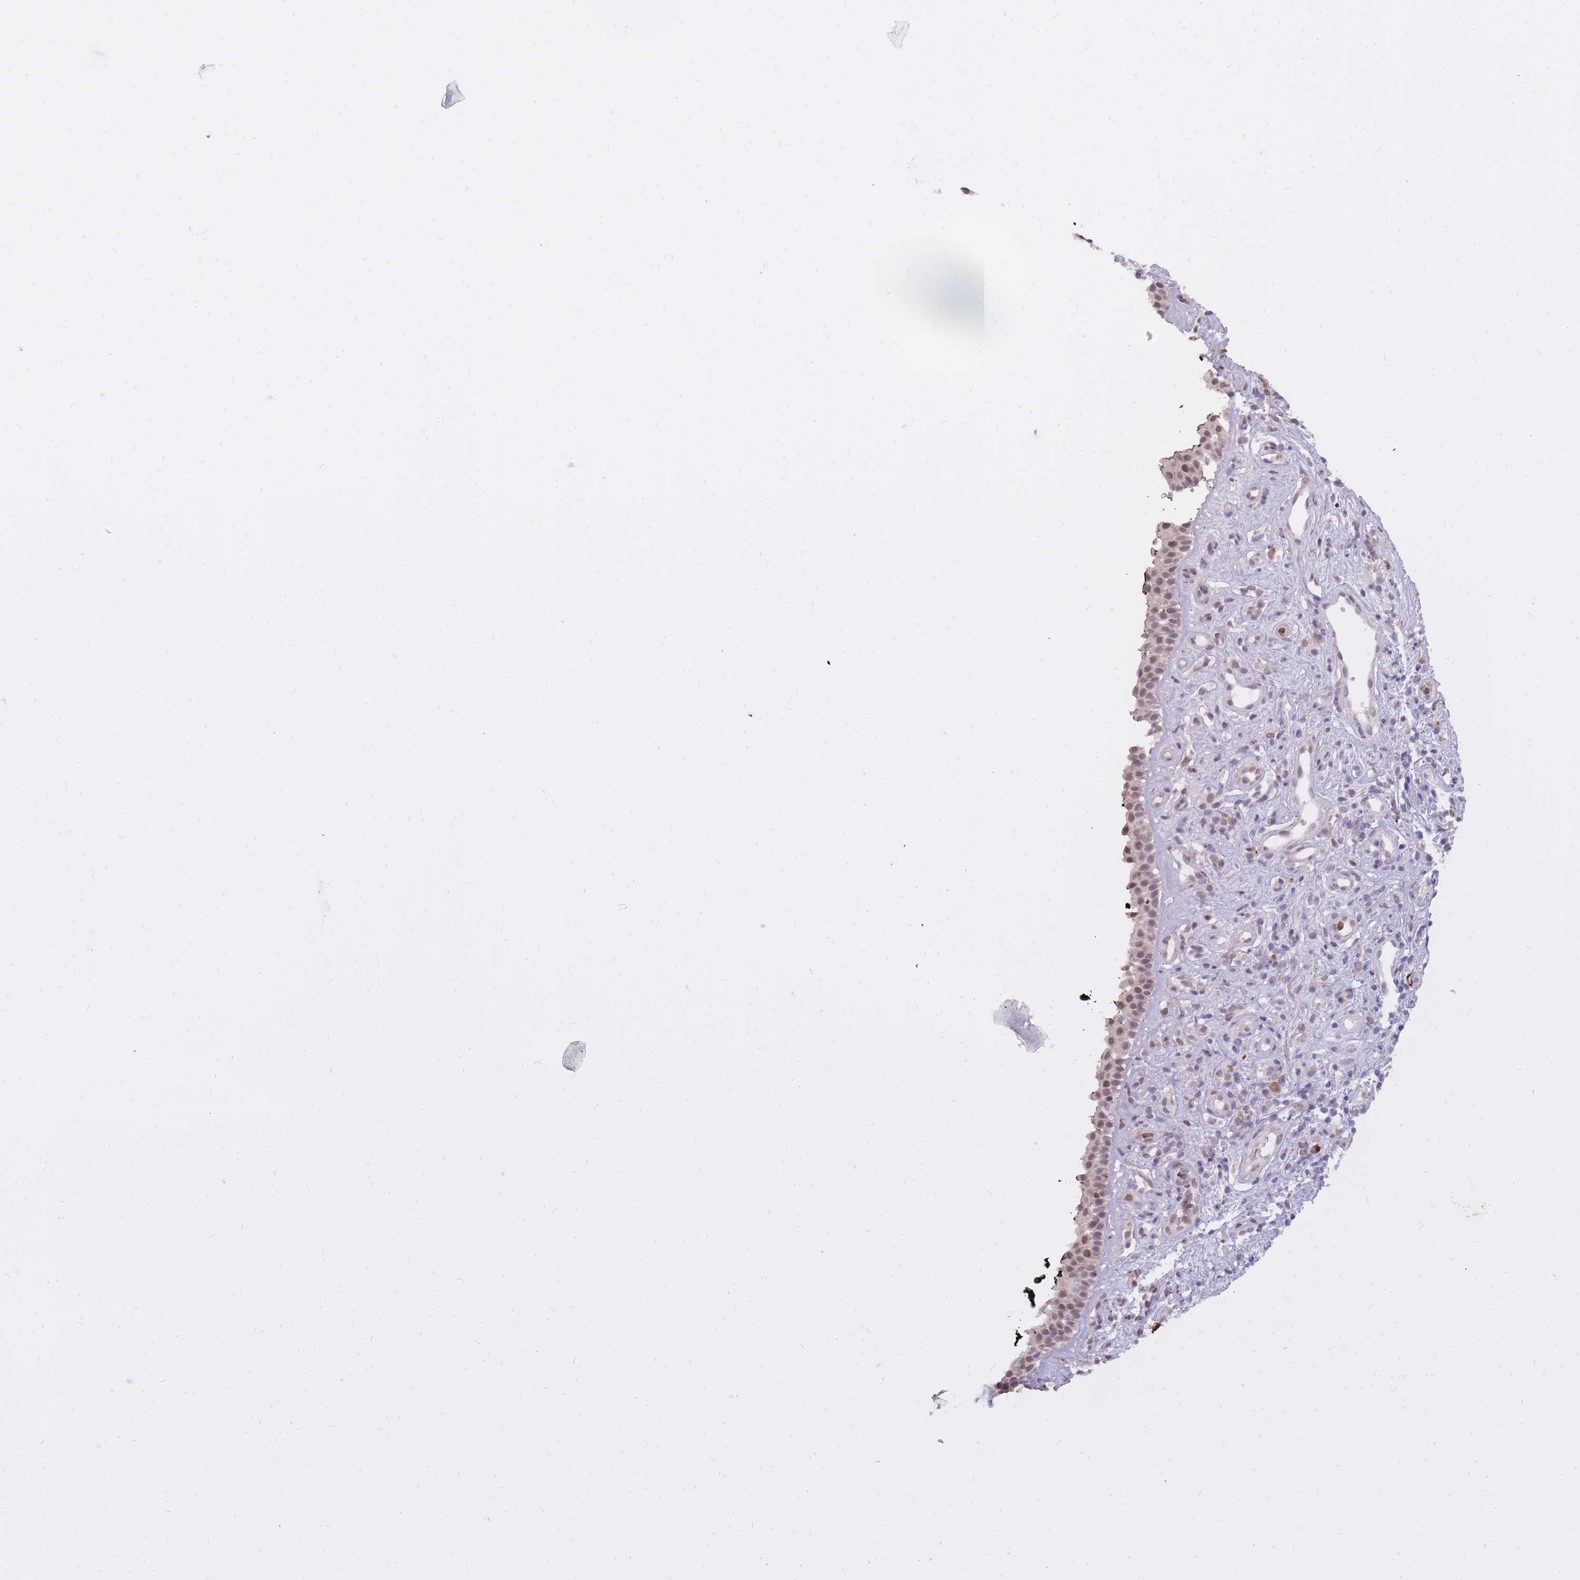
{"staining": {"intensity": "weak", "quantity": ">75%", "location": "nuclear"}, "tissue": "nasopharynx", "cell_type": "Respiratory epithelial cells", "image_type": "normal", "snomed": [{"axis": "morphology", "description": "Normal tissue, NOS"}, {"axis": "morphology", "description": "Squamous cell carcinoma, NOS"}, {"axis": "topography", "description": "Nasopharynx"}, {"axis": "topography", "description": "Head-Neck"}], "caption": "Immunohistochemical staining of normal nasopharynx demonstrates weak nuclear protein positivity in about >75% of respiratory epithelial cells.", "gene": "TIGD1", "patient": {"sex": "male", "age": 85}}